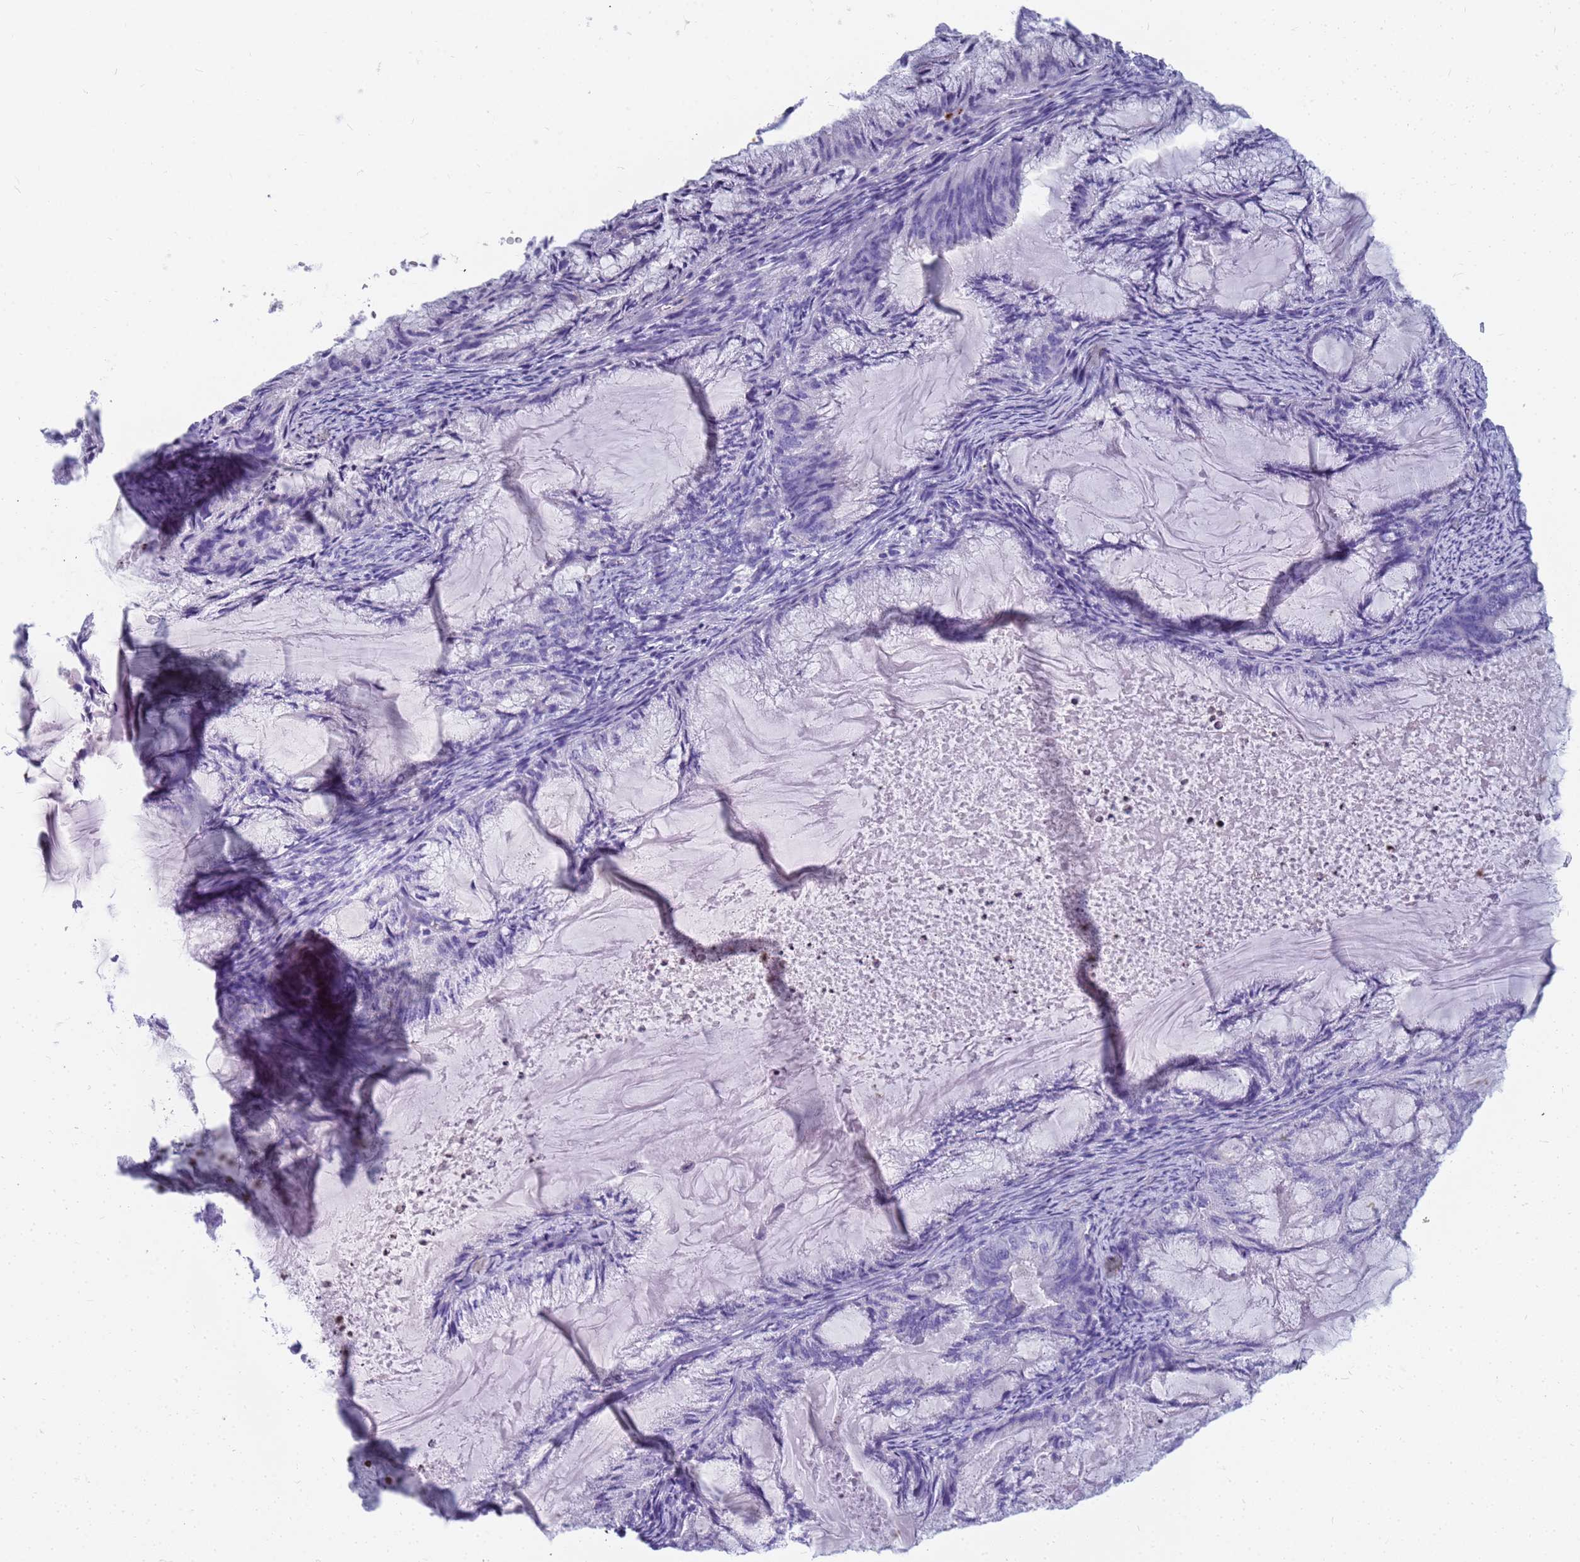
{"staining": {"intensity": "negative", "quantity": "none", "location": "none"}, "tissue": "endometrial cancer", "cell_type": "Tumor cells", "image_type": "cancer", "snomed": [{"axis": "morphology", "description": "Adenocarcinoma, NOS"}, {"axis": "topography", "description": "Endometrium"}], "caption": "Immunohistochemistry histopathology image of human endometrial cancer (adenocarcinoma) stained for a protein (brown), which reveals no positivity in tumor cells.", "gene": "RNASE2", "patient": {"sex": "female", "age": 86}}